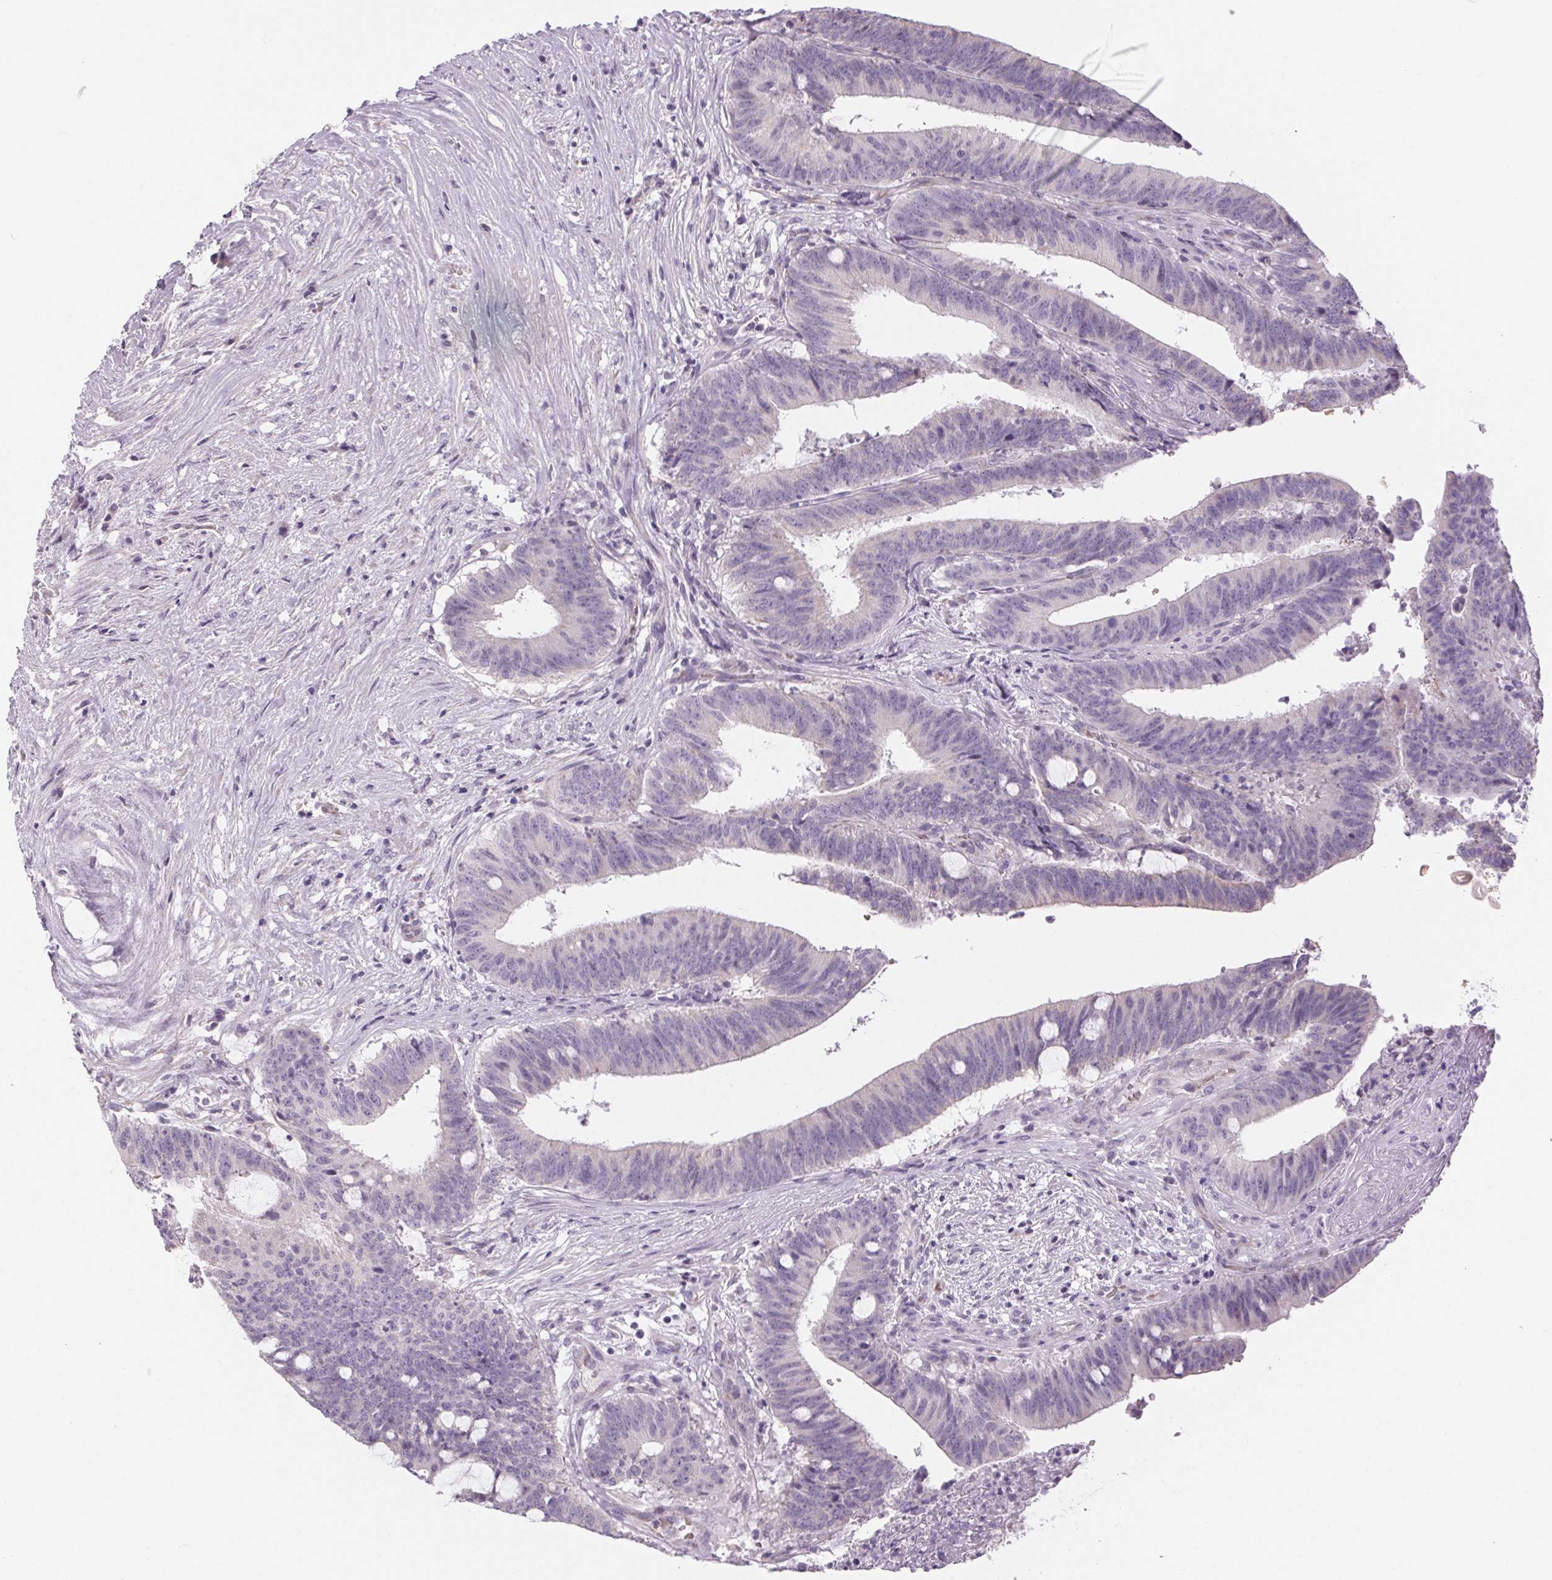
{"staining": {"intensity": "negative", "quantity": "none", "location": "none"}, "tissue": "colorectal cancer", "cell_type": "Tumor cells", "image_type": "cancer", "snomed": [{"axis": "morphology", "description": "Adenocarcinoma, NOS"}, {"axis": "topography", "description": "Colon"}], "caption": "Immunohistochemistry (IHC) histopathology image of neoplastic tissue: human colorectal cancer (adenocarcinoma) stained with DAB demonstrates no significant protein expression in tumor cells.", "gene": "SMYD1", "patient": {"sex": "female", "age": 43}}